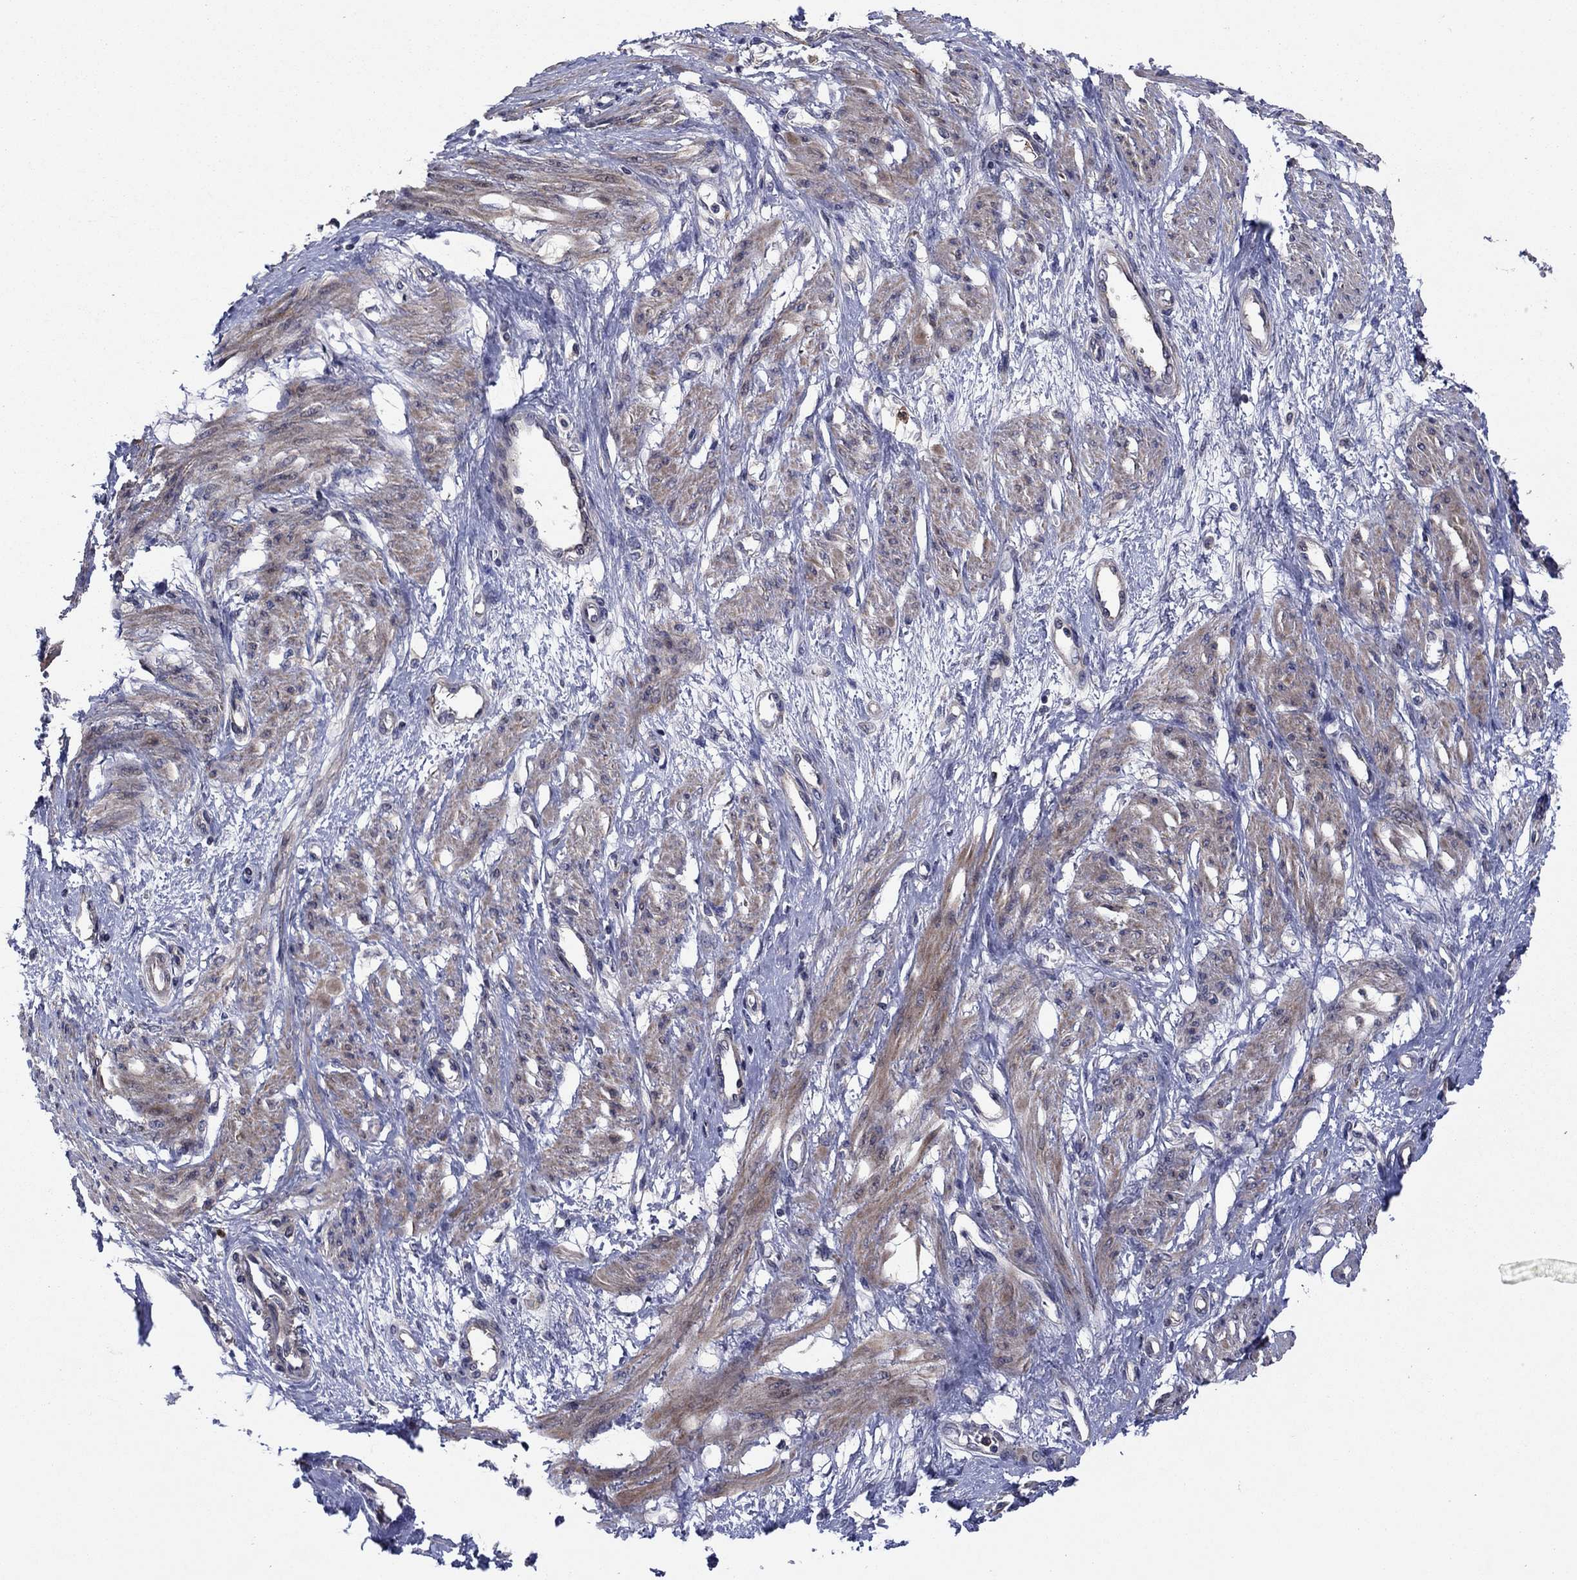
{"staining": {"intensity": "moderate", "quantity": "25%-75%", "location": "cytoplasmic/membranous"}, "tissue": "smooth muscle", "cell_type": "Smooth muscle cells", "image_type": "normal", "snomed": [{"axis": "morphology", "description": "Normal tissue, NOS"}, {"axis": "topography", "description": "Smooth muscle"}, {"axis": "topography", "description": "Uterus"}], "caption": "Immunohistochemistry image of benign human smooth muscle stained for a protein (brown), which displays medium levels of moderate cytoplasmic/membranous positivity in about 25%-75% of smooth muscle cells.", "gene": "MSRB1", "patient": {"sex": "female", "age": 39}}